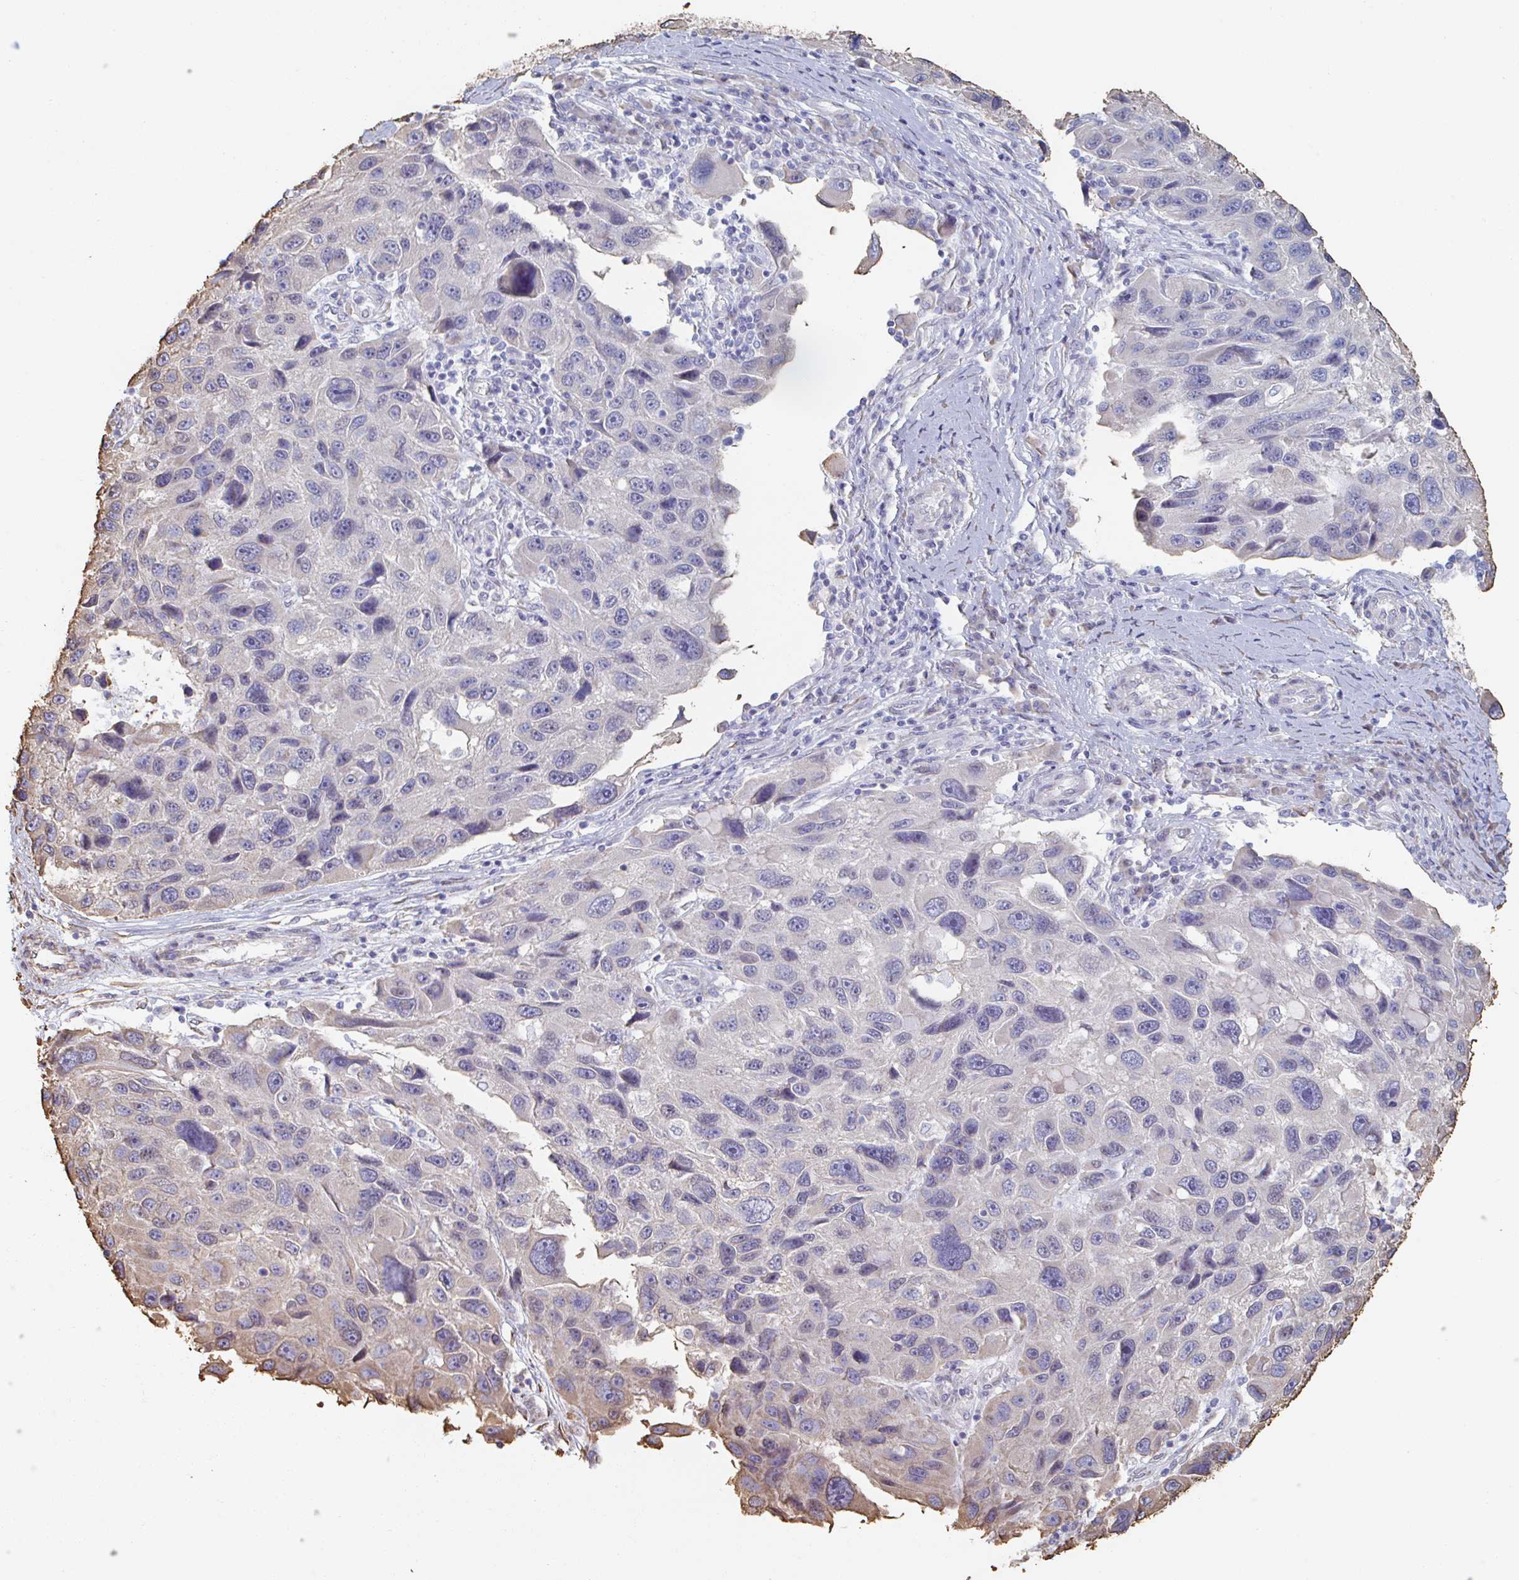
{"staining": {"intensity": "moderate", "quantity": "<25%", "location": "cytoplasmic/membranous"}, "tissue": "melanoma", "cell_type": "Tumor cells", "image_type": "cancer", "snomed": [{"axis": "morphology", "description": "Malignant melanoma, NOS"}, {"axis": "topography", "description": "Skin"}], "caption": "Malignant melanoma stained with immunohistochemistry shows moderate cytoplasmic/membranous positivity in approximately <25% of tumor cells. Using DAB (brown) and hematoxylin (blue) stains, captured at high magnification using brightfield microscopy.", "gene": "RAB5IF", "patient": {"sex": "male", "age": 53}}